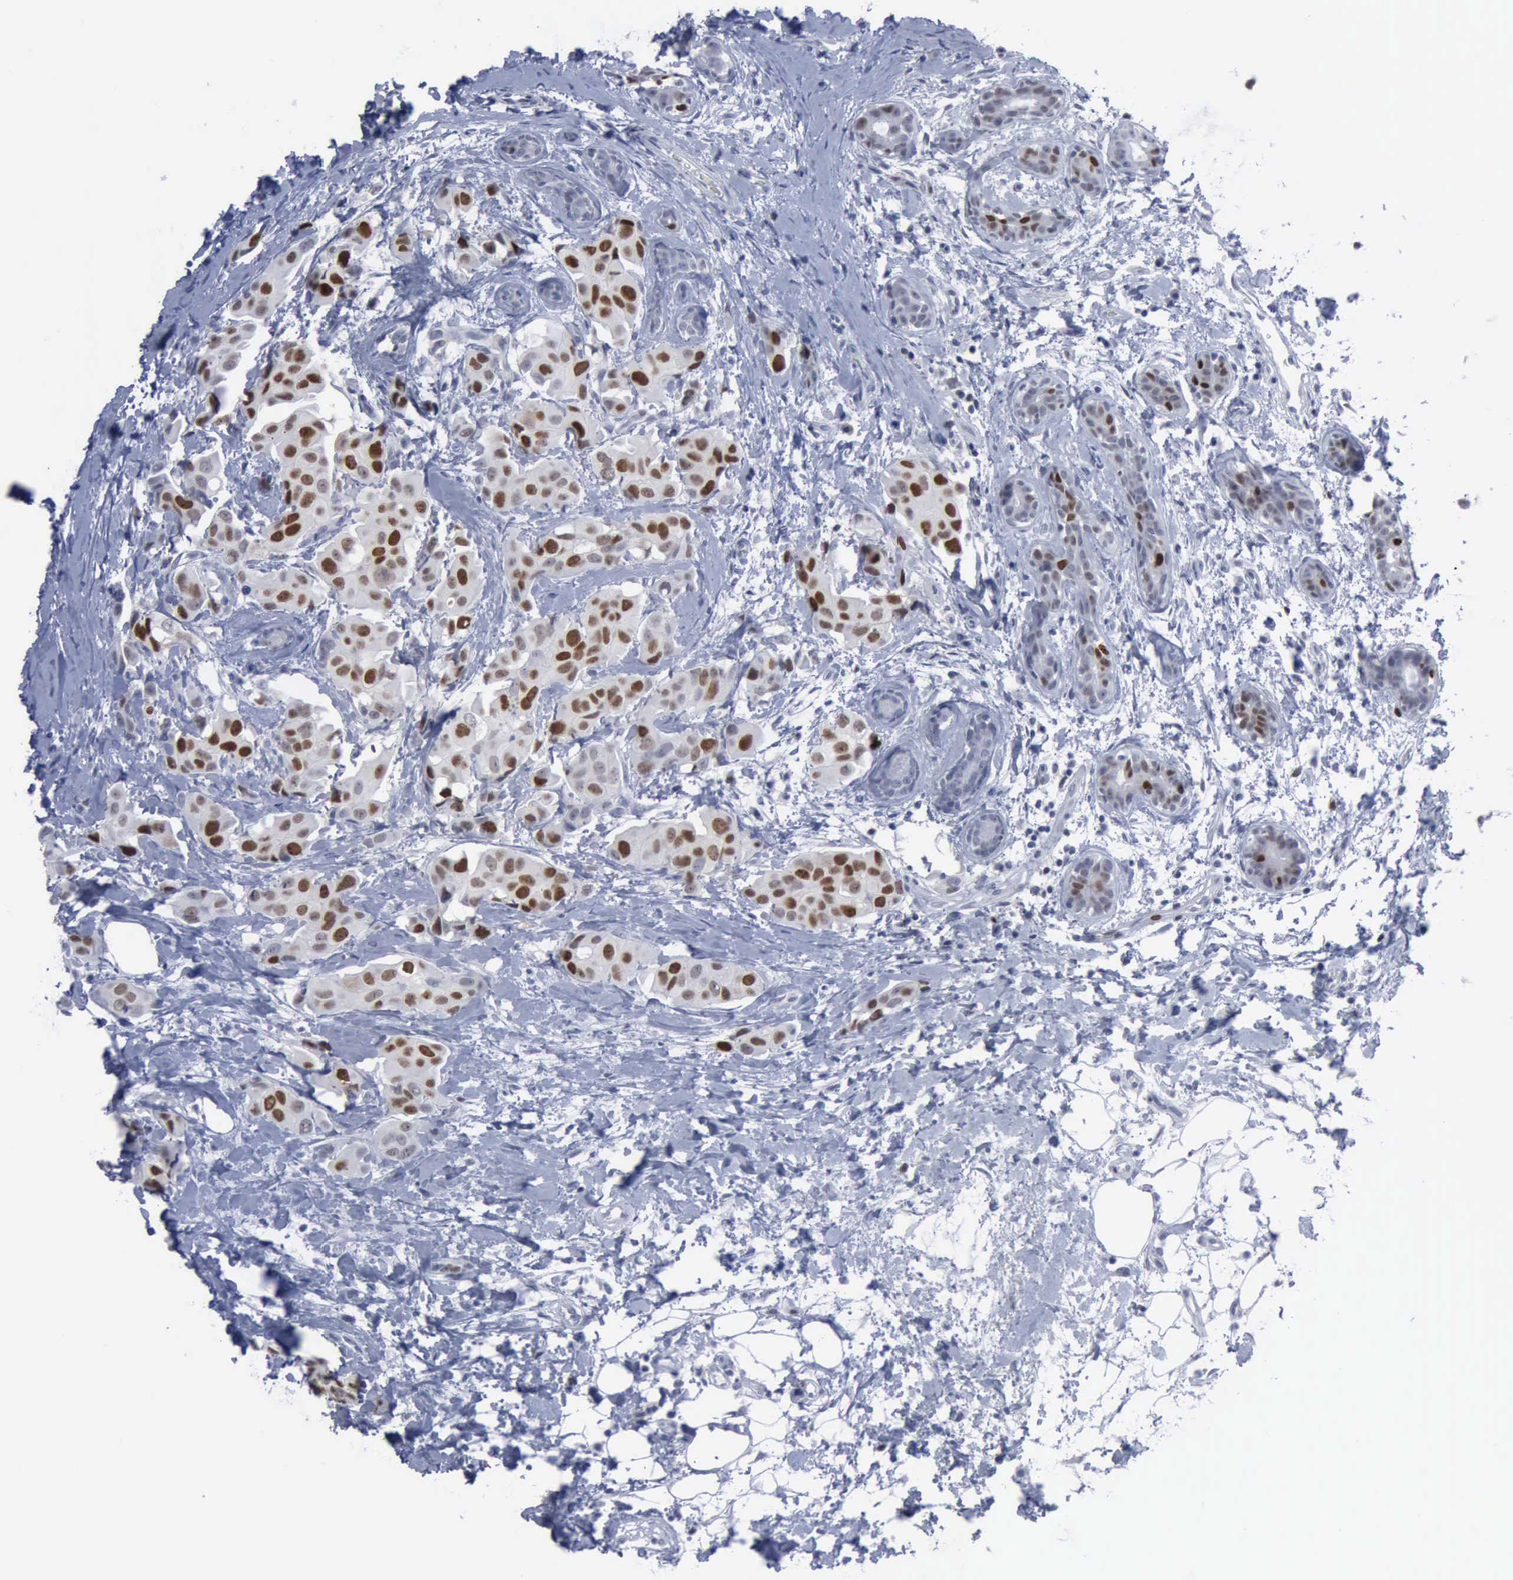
{"staining": {"intensity": "strong", "quantity": "25%-75%", "location": "nuclear"}, "tissue": "breast cancer", "cell_type": "Tumor cells", "image_type": "cancer", "snomed": [{"axis": "morphology", "description": "Duct carcinoma"}, {"axis": "topography", "description": "Breast"}], "caption": "A brown stain labels strong nuclear expression of a protein in breast cancer (infiltrating ductal carcinoma) tumor cells. The staining was performed using DAB, with brown indicating positive protein expression. Nuclei are stained blue with hematoxylin.", "gene": "MCM5", "patient": {"sex": "female", "age": 40}}